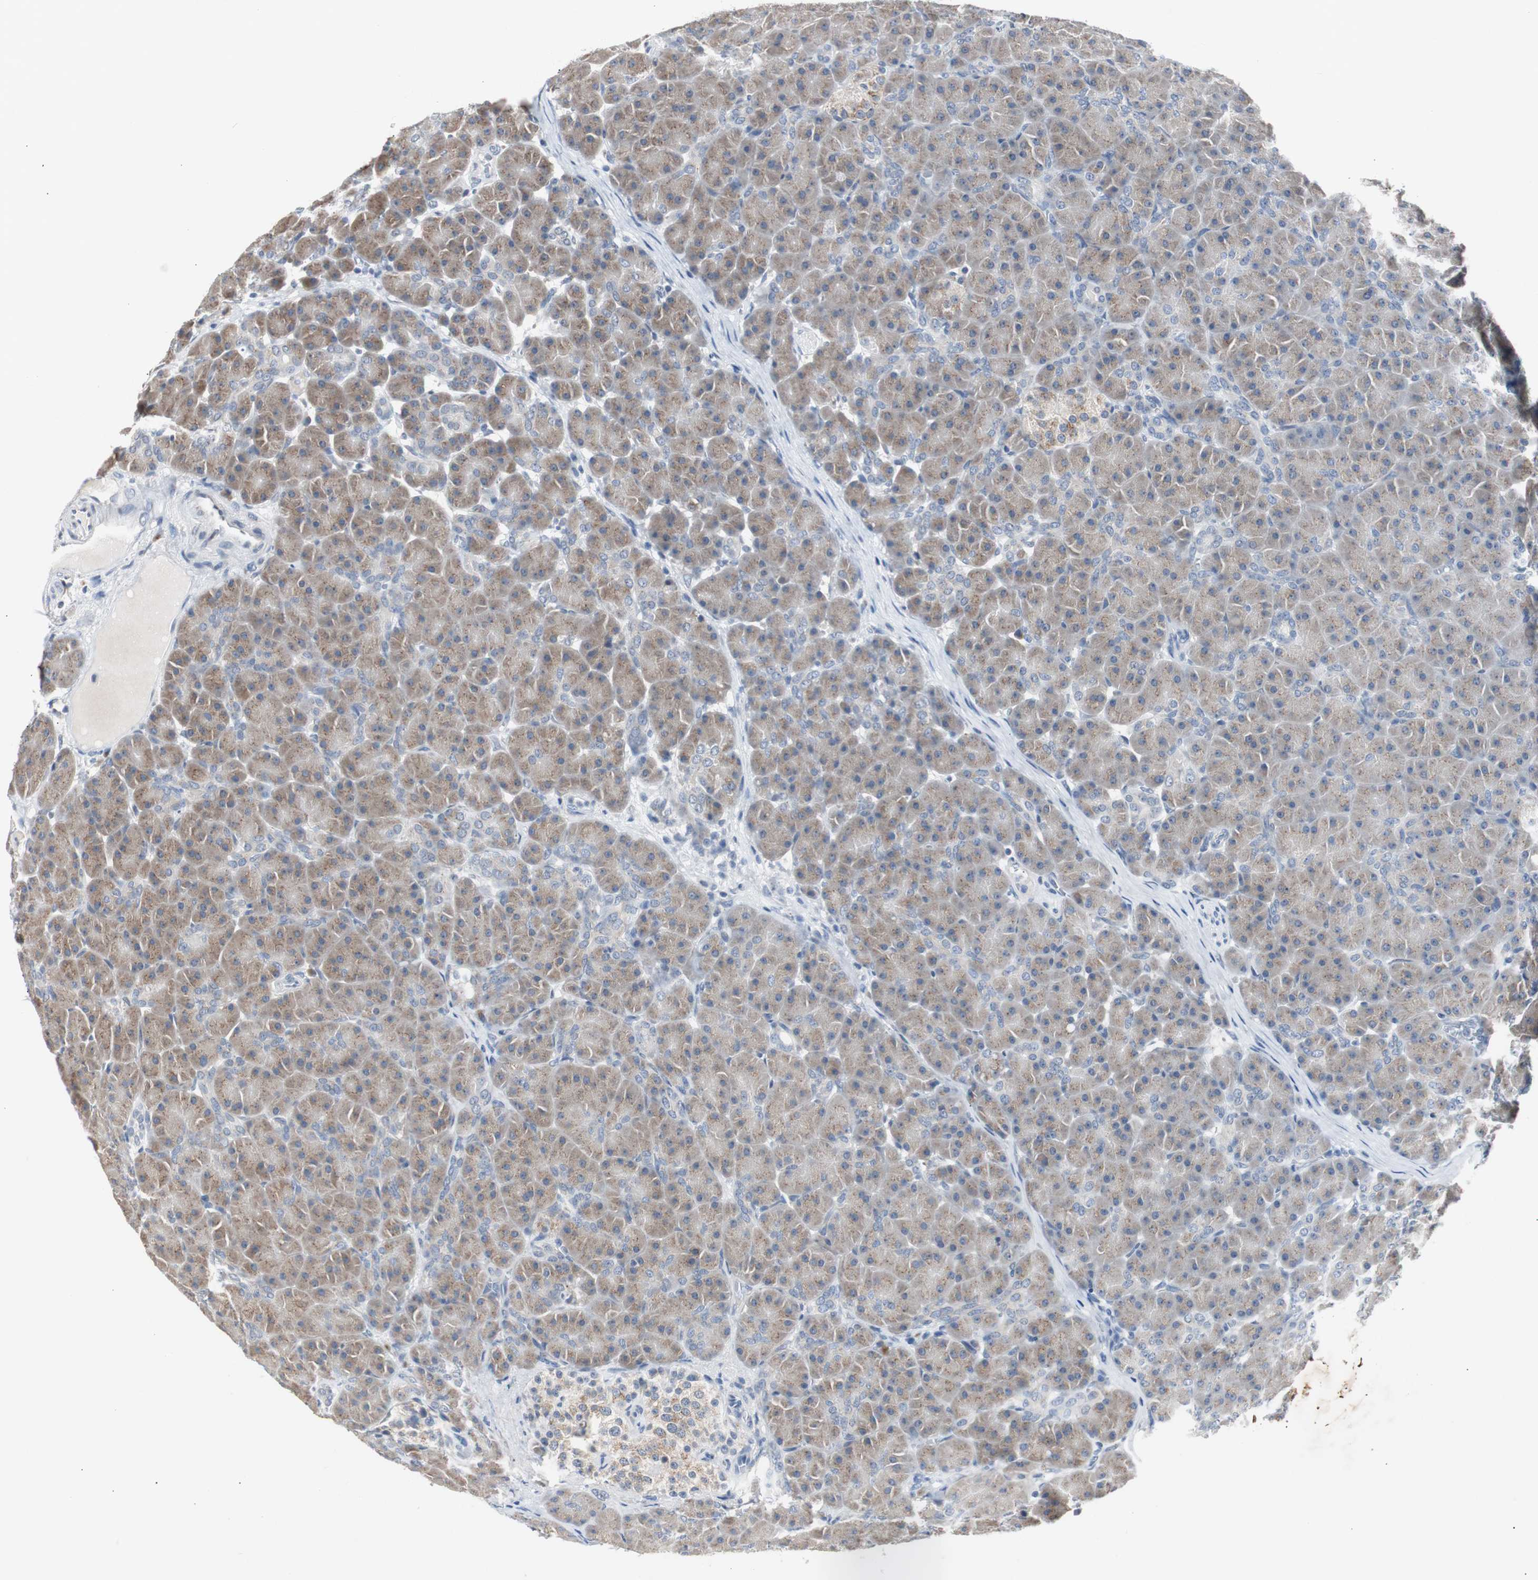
{"staining": {"intensity": "moderate", "quantity": ">75%", "location": "cytoplasmic/membranous"}, "tissue": "pancreas", "cell_type": "Exocrine glandular cells", "image_type": "normal", "snomed": [{"axis": "morphology", "description": "Normal tissue, NOS"}, {"axis": "topography", "description": "Pancreas"}], "caption": "Immunohistochemical staining of unremarkable pancreas displays moderate cytoplasmic/membranous protein staining in approximately >75% of exocrine glandular cells. (Brightfield microscopy of DAB IHC at high magnification).", "gene": "SOX30", "patient": {"sex": "male", "age": 66}}